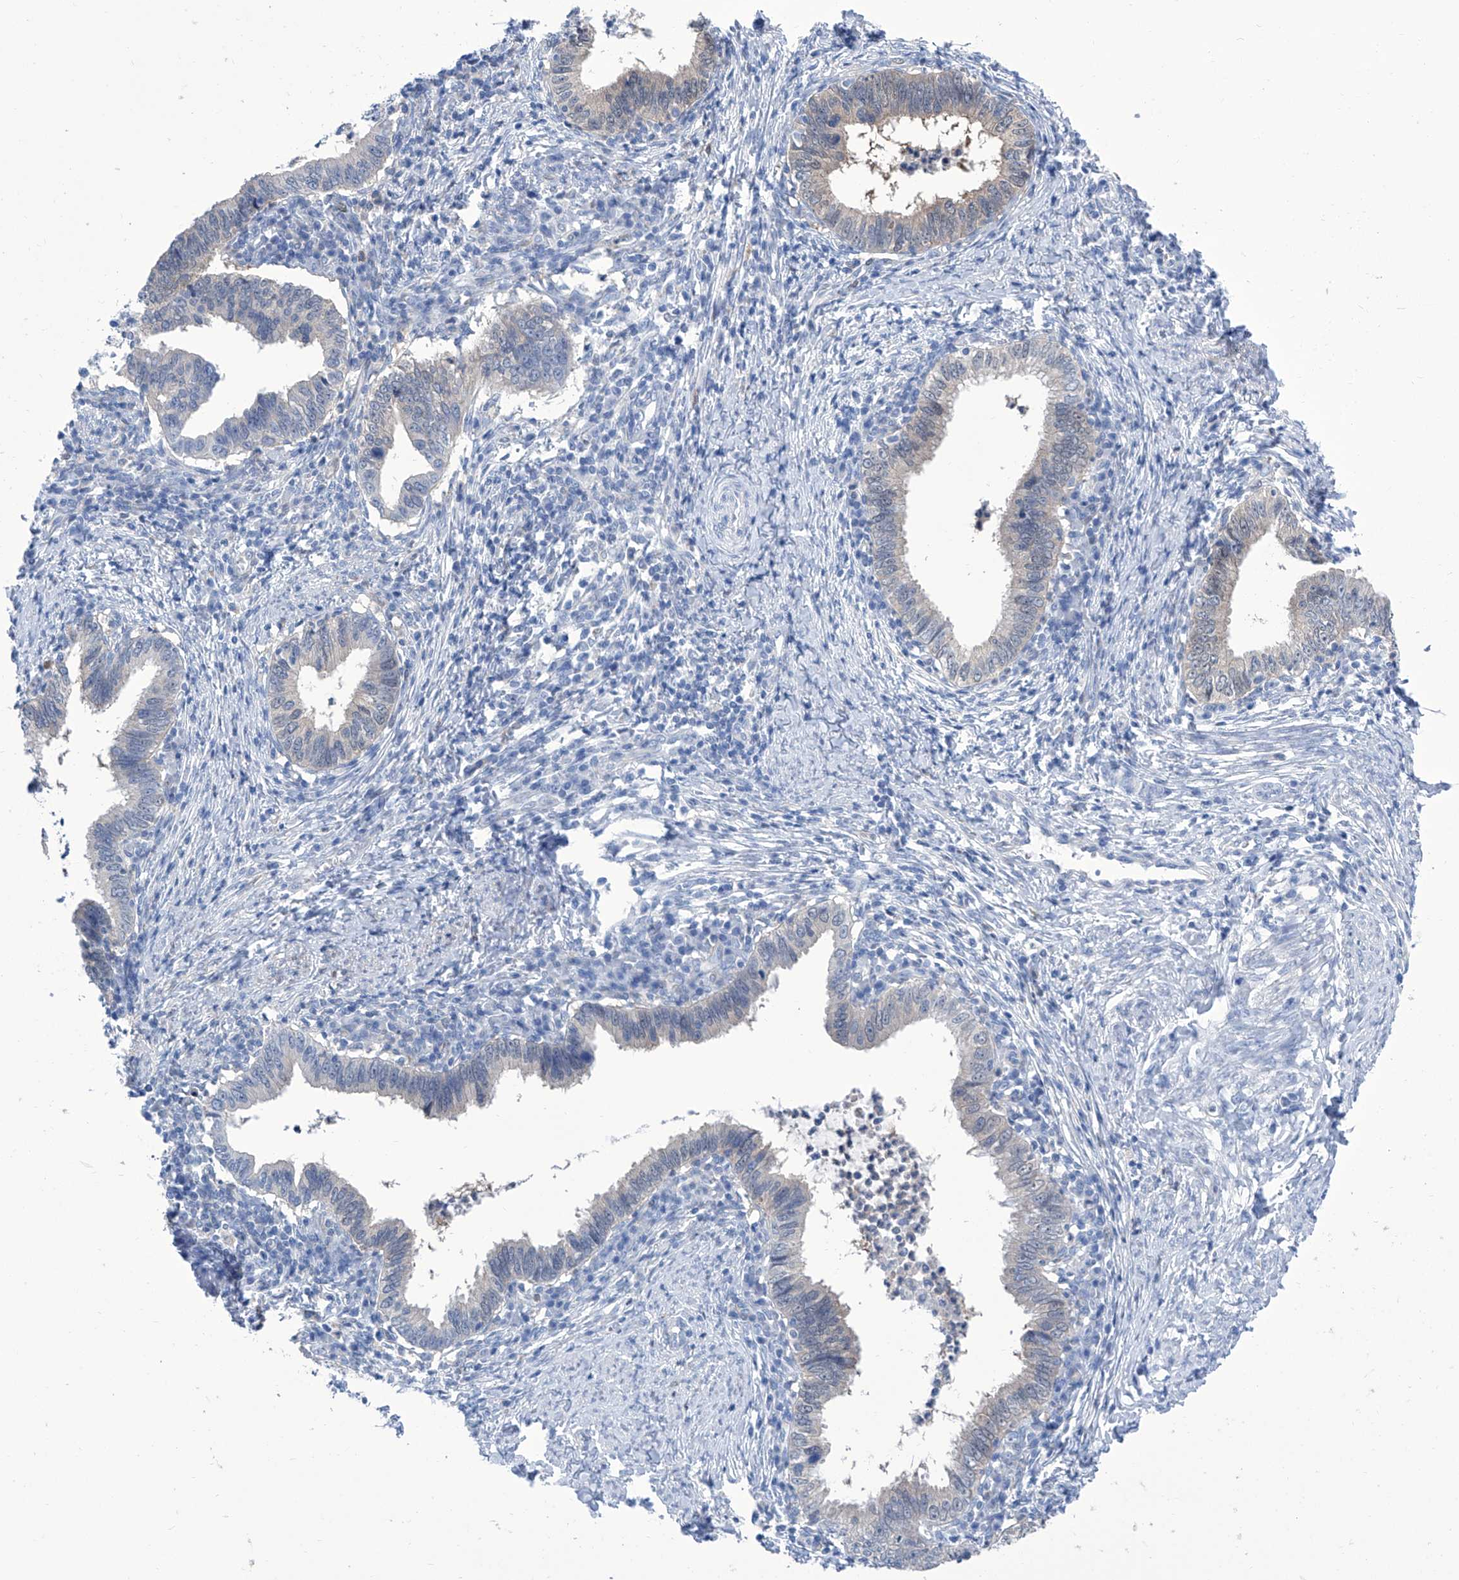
{"staining": {"intensity": "weak", "quantity": "<25%", "location": "cytoplasmic/membranous"}, "tissue": "cervical cancer", "cell_type": "Tumor cells", "image_type": "cancer", "snomed": [{"axis": "morphology", "description": "Adenocarcinoma, NOS"}, {"axis": "topography", "description": "Cervix"}], "caption": "This is a photomicrograph of IHC staining of cervical adenocarcinoma, which shows no positivity in tumor cells.", "gene": "IMPA2", "patient": {"sex": "female", "age": 36}}